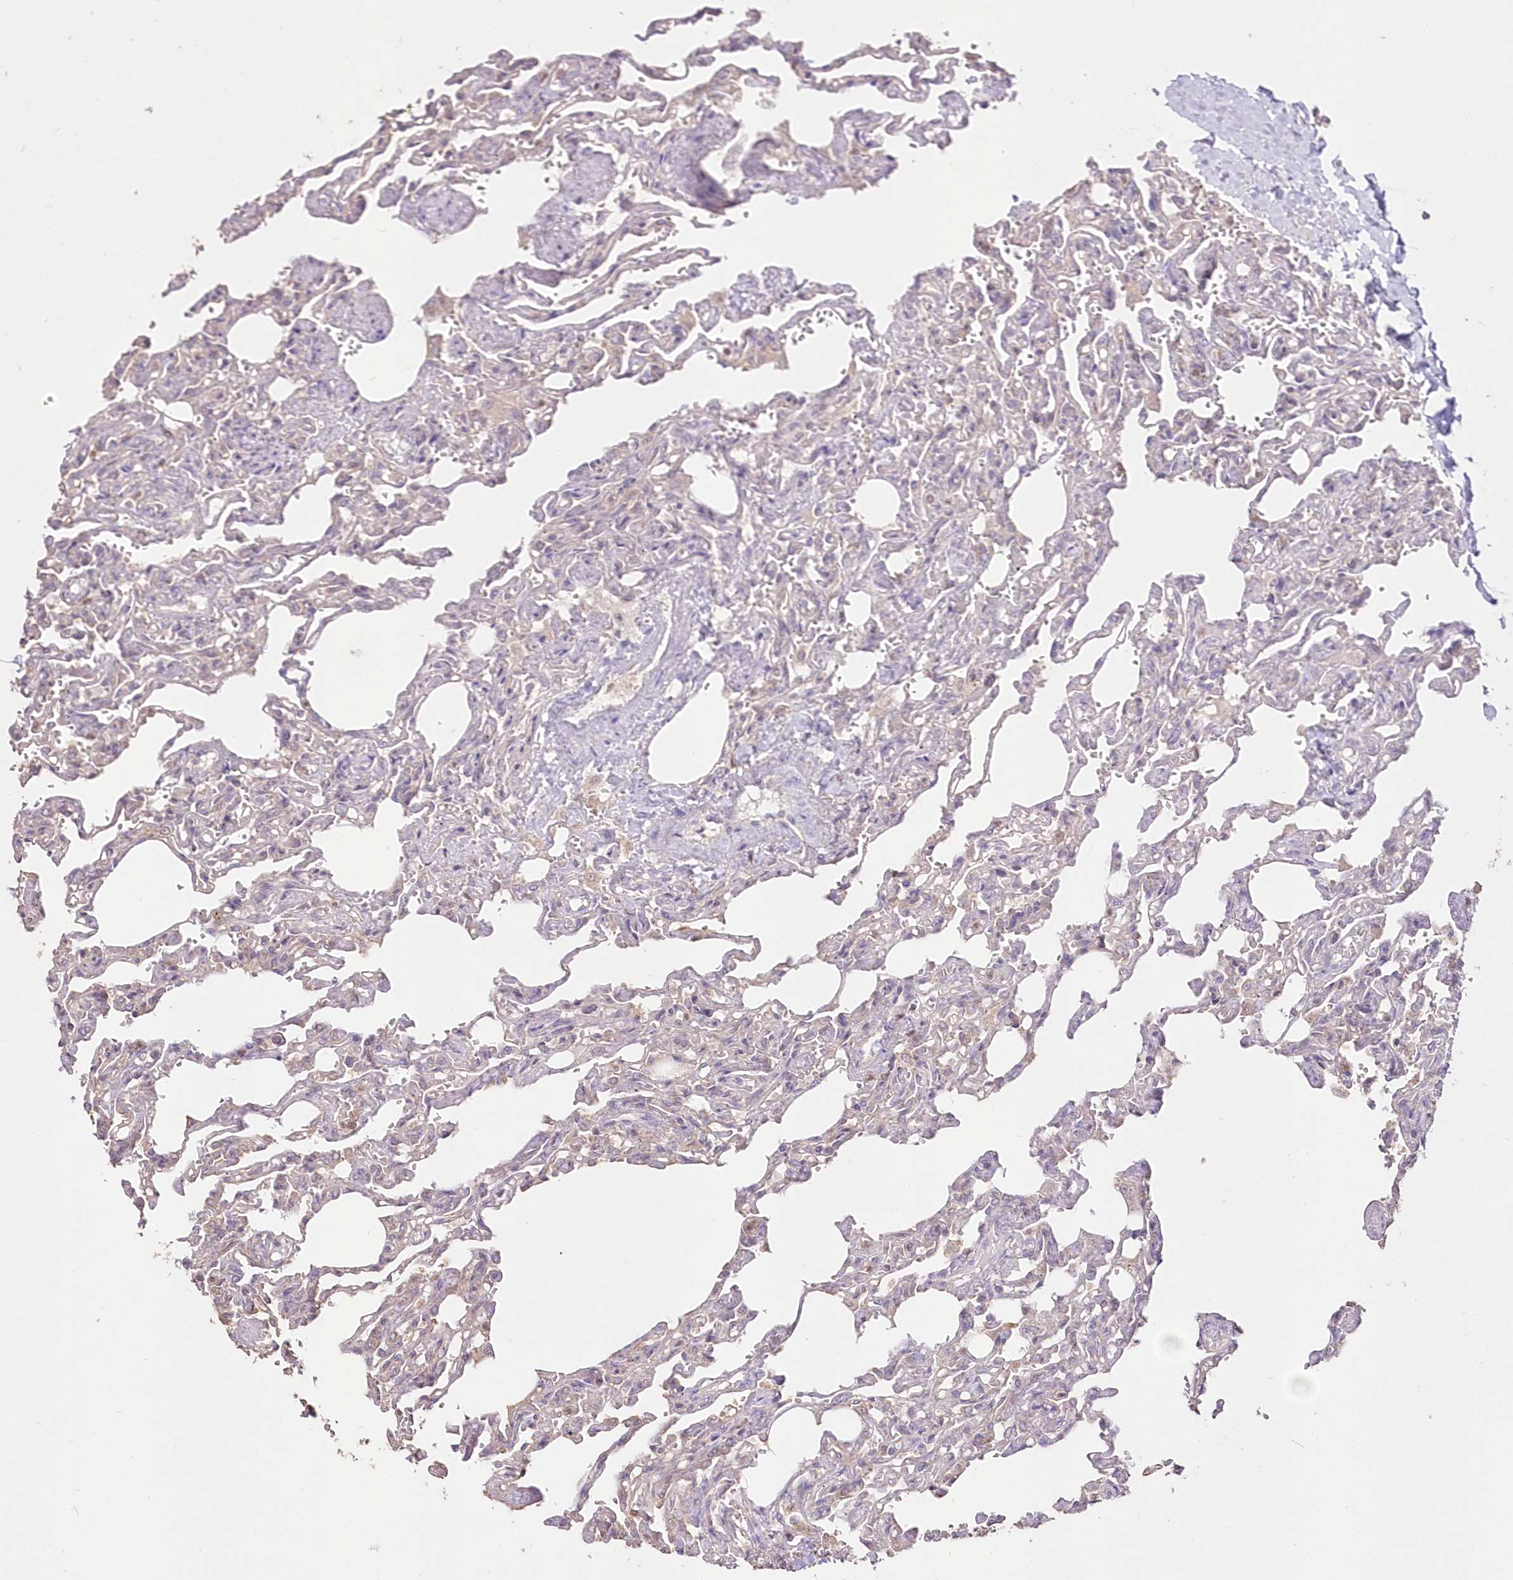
{"staining": {"intensity": "weak", "quantity": "<25%", "location": "cytoplasmic/membranous"}, "tissue": "lung", "cell_type": "Alveolar cells", "image_type": "normal", "snomed": [{"axis": "morphology", "description": "Normal tissue, NOS"}, {"axis": "topography", "description": "Lung"}], "caption": "This is a photomicrograph of immunohistochemistry staining of normal lung, which shows no staining in alveolar cells. (DAB (3,3'-diaminobenzidine) immunohistochemistry (IHC) with hematoxylin counter stain).", "gene": "STK17B", "patient": {"sex": "male", "age": 21}}